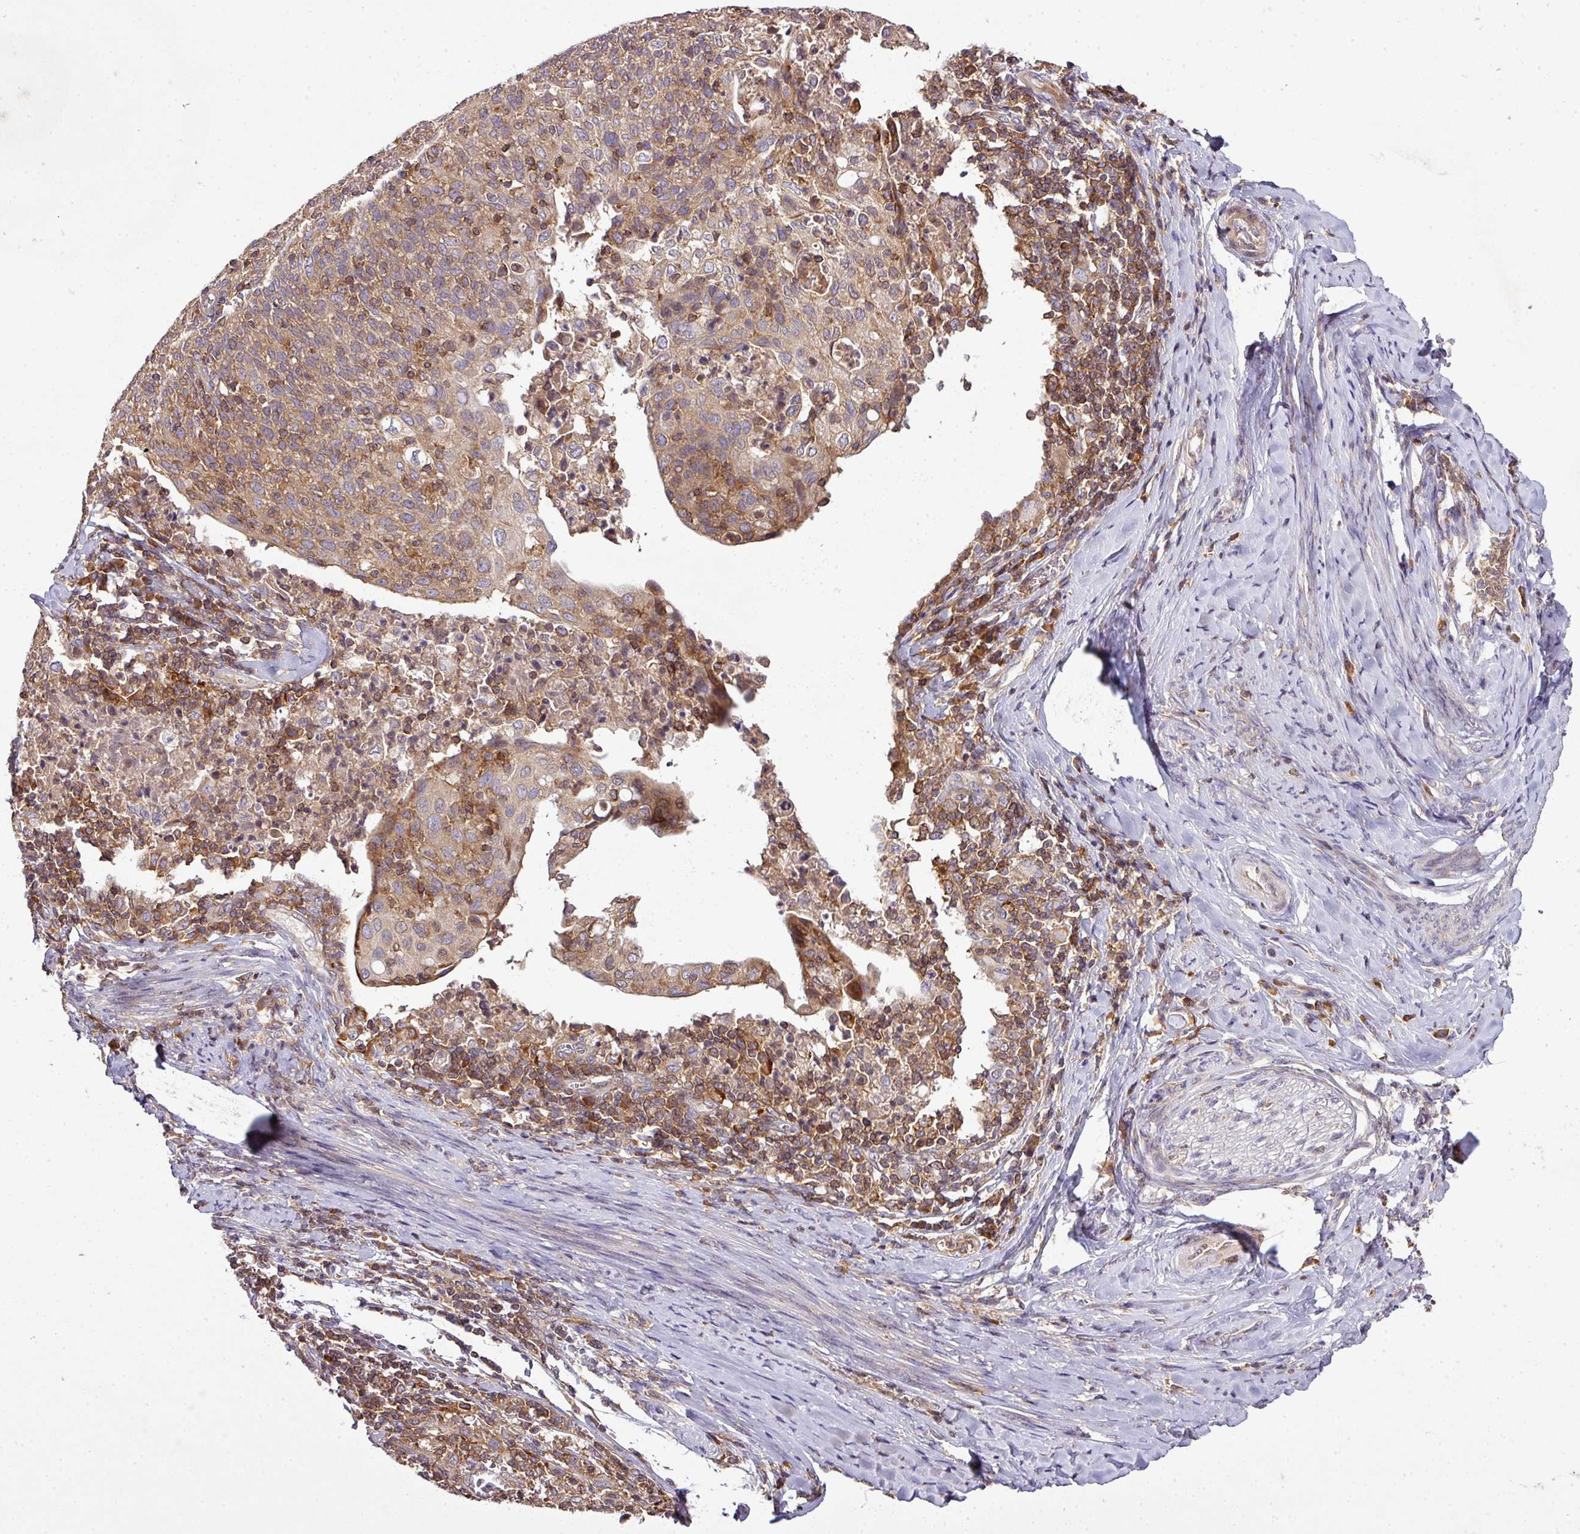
{"staining": {"intensity": "moderate", "quantity": "25%-75%", "location": "cytoplasmic/membranous"}, "tissue": "cervical cancer", "cell_type": "Tumor cells", "image_type": "cancer", "snomed": [{"axis": "morphology", "description": "Squamous cell carcinoma, NOS"}, {"axis": "topography", "description": "Cervix"}], "caption": "This image demonstrates immunohistochemistry (IHC) staining of human squamous cell carcinoma (cervical), with medium moderate cytoplasmic/membranous positivity in about 25%-75% of tumor cells.", "gene": "LRRC74B", "patient": {"sex": "female", "age": 52}}